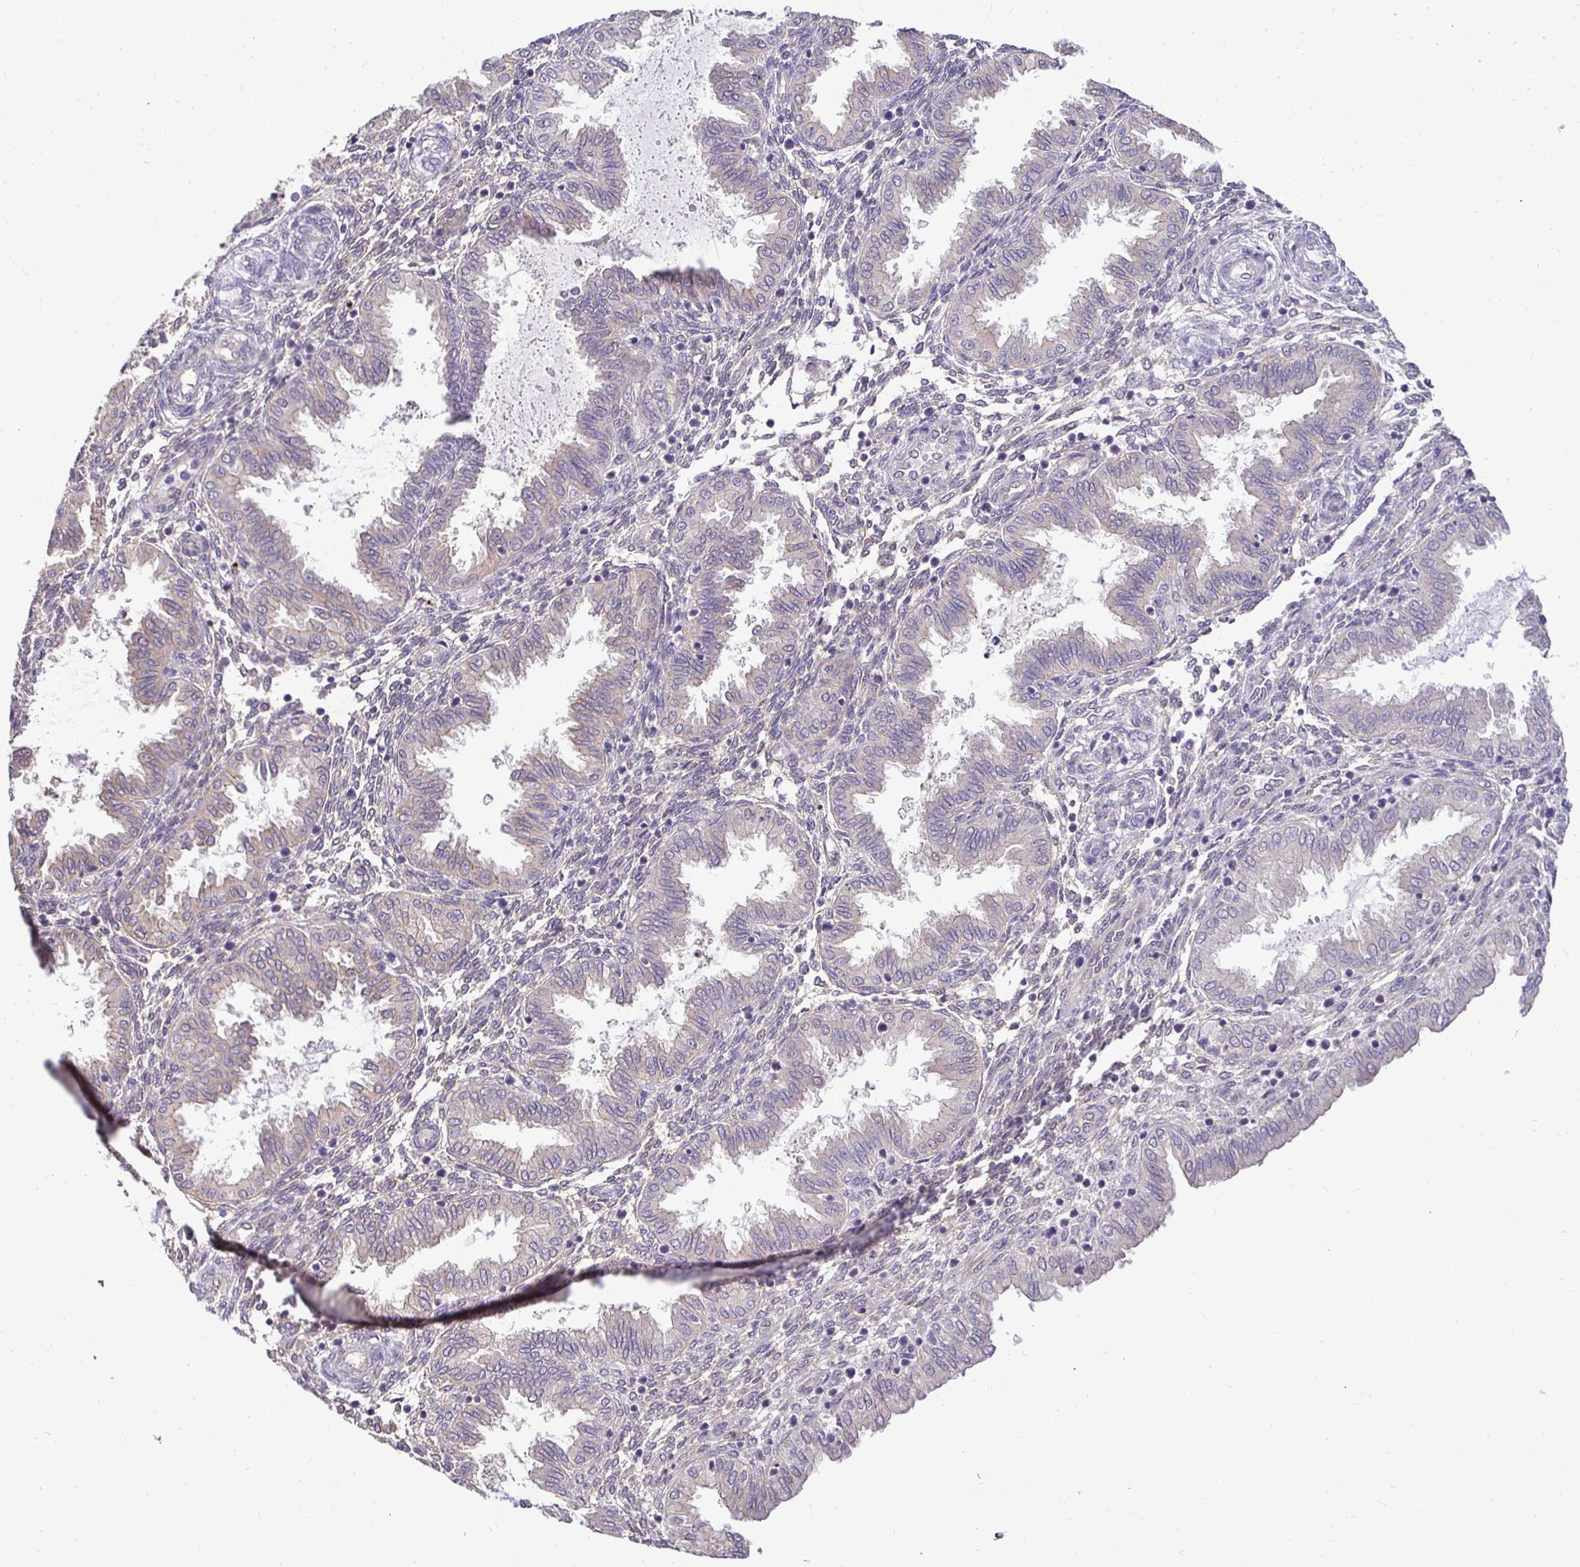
{"staining": {"intensity": "negative", "quantity": "none", "location": "none"}, "tissue": "endometrium", "cell_type": "Cells in endometrial stroma", "image_type": "normal", "snomed": [{"axis": "morphology", "description": "Normal tissue, NOS"}, {"axis": "topography", "description": "Endometrium"}], "caption": "This is an IHC histopathology image of normal endometrium. There is no expression in cells in endometrial stroma.", "gene": "SLC9A1", "patient": {"sex": "female", "age": 33}}